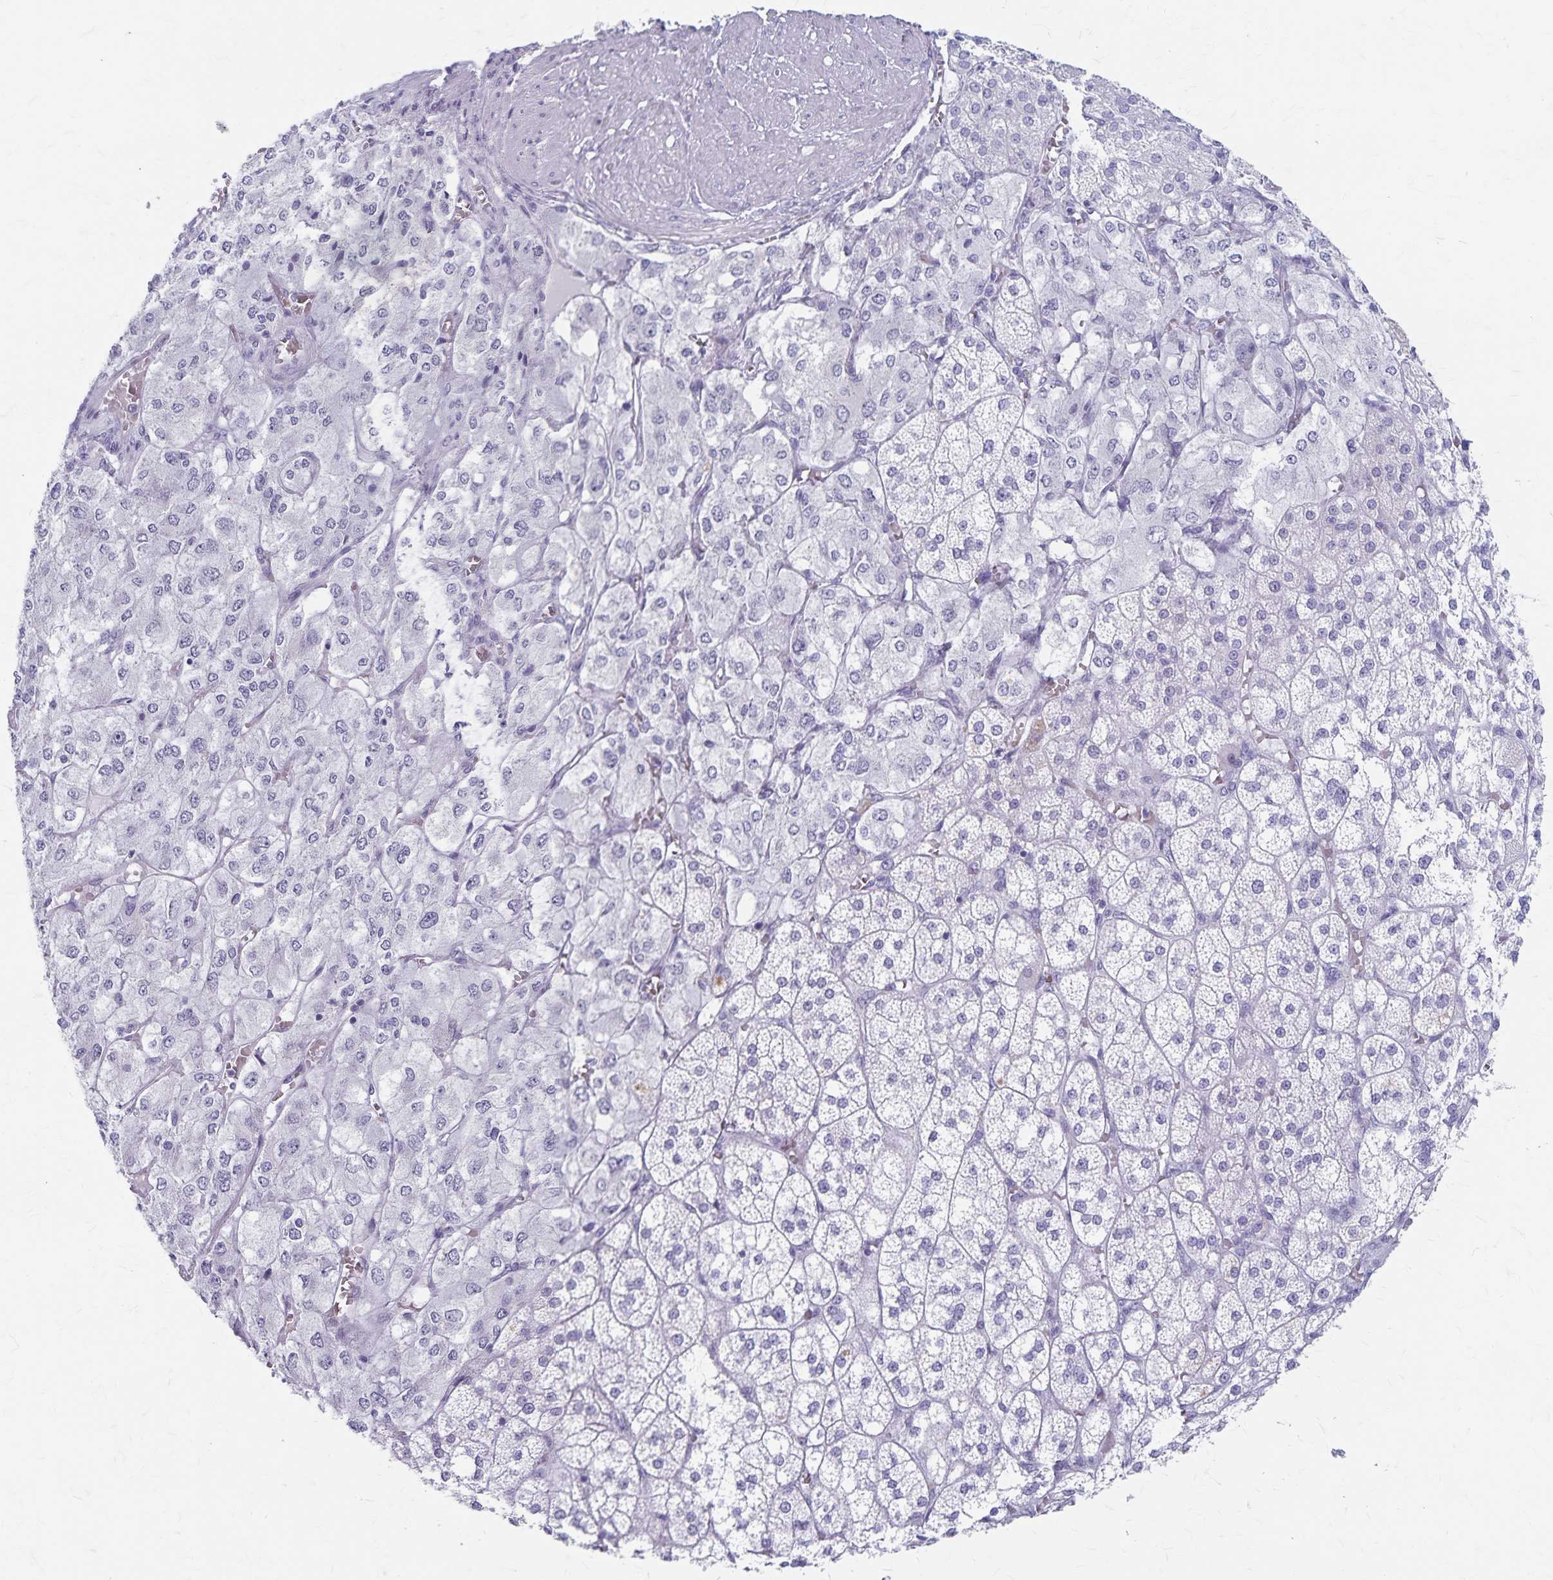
{"staining": {"intensity": "negative", "quantity": "none", "location": "none"}, "tissue": "adrenal gland", "cell_type": "Glandular cells", "image_type": "normal", "snomed": [{"axis": "morphology", "description": "Normal tissue, NOS"}, {"axis": "topography", "description": "Adrenal gland"}], "caption": "A high-resolution image shows immunohistochemistry (IHC) staining of normal adrenal gland, which demonstrates no significant staining in glandular cells. (Stains: DAB IHC with hematoxylin counter stain, Microscopy: brightfield microscopy at high magnification).", "gene": "GPBAR1", "patient": {"sex": "female", "age": 60}}